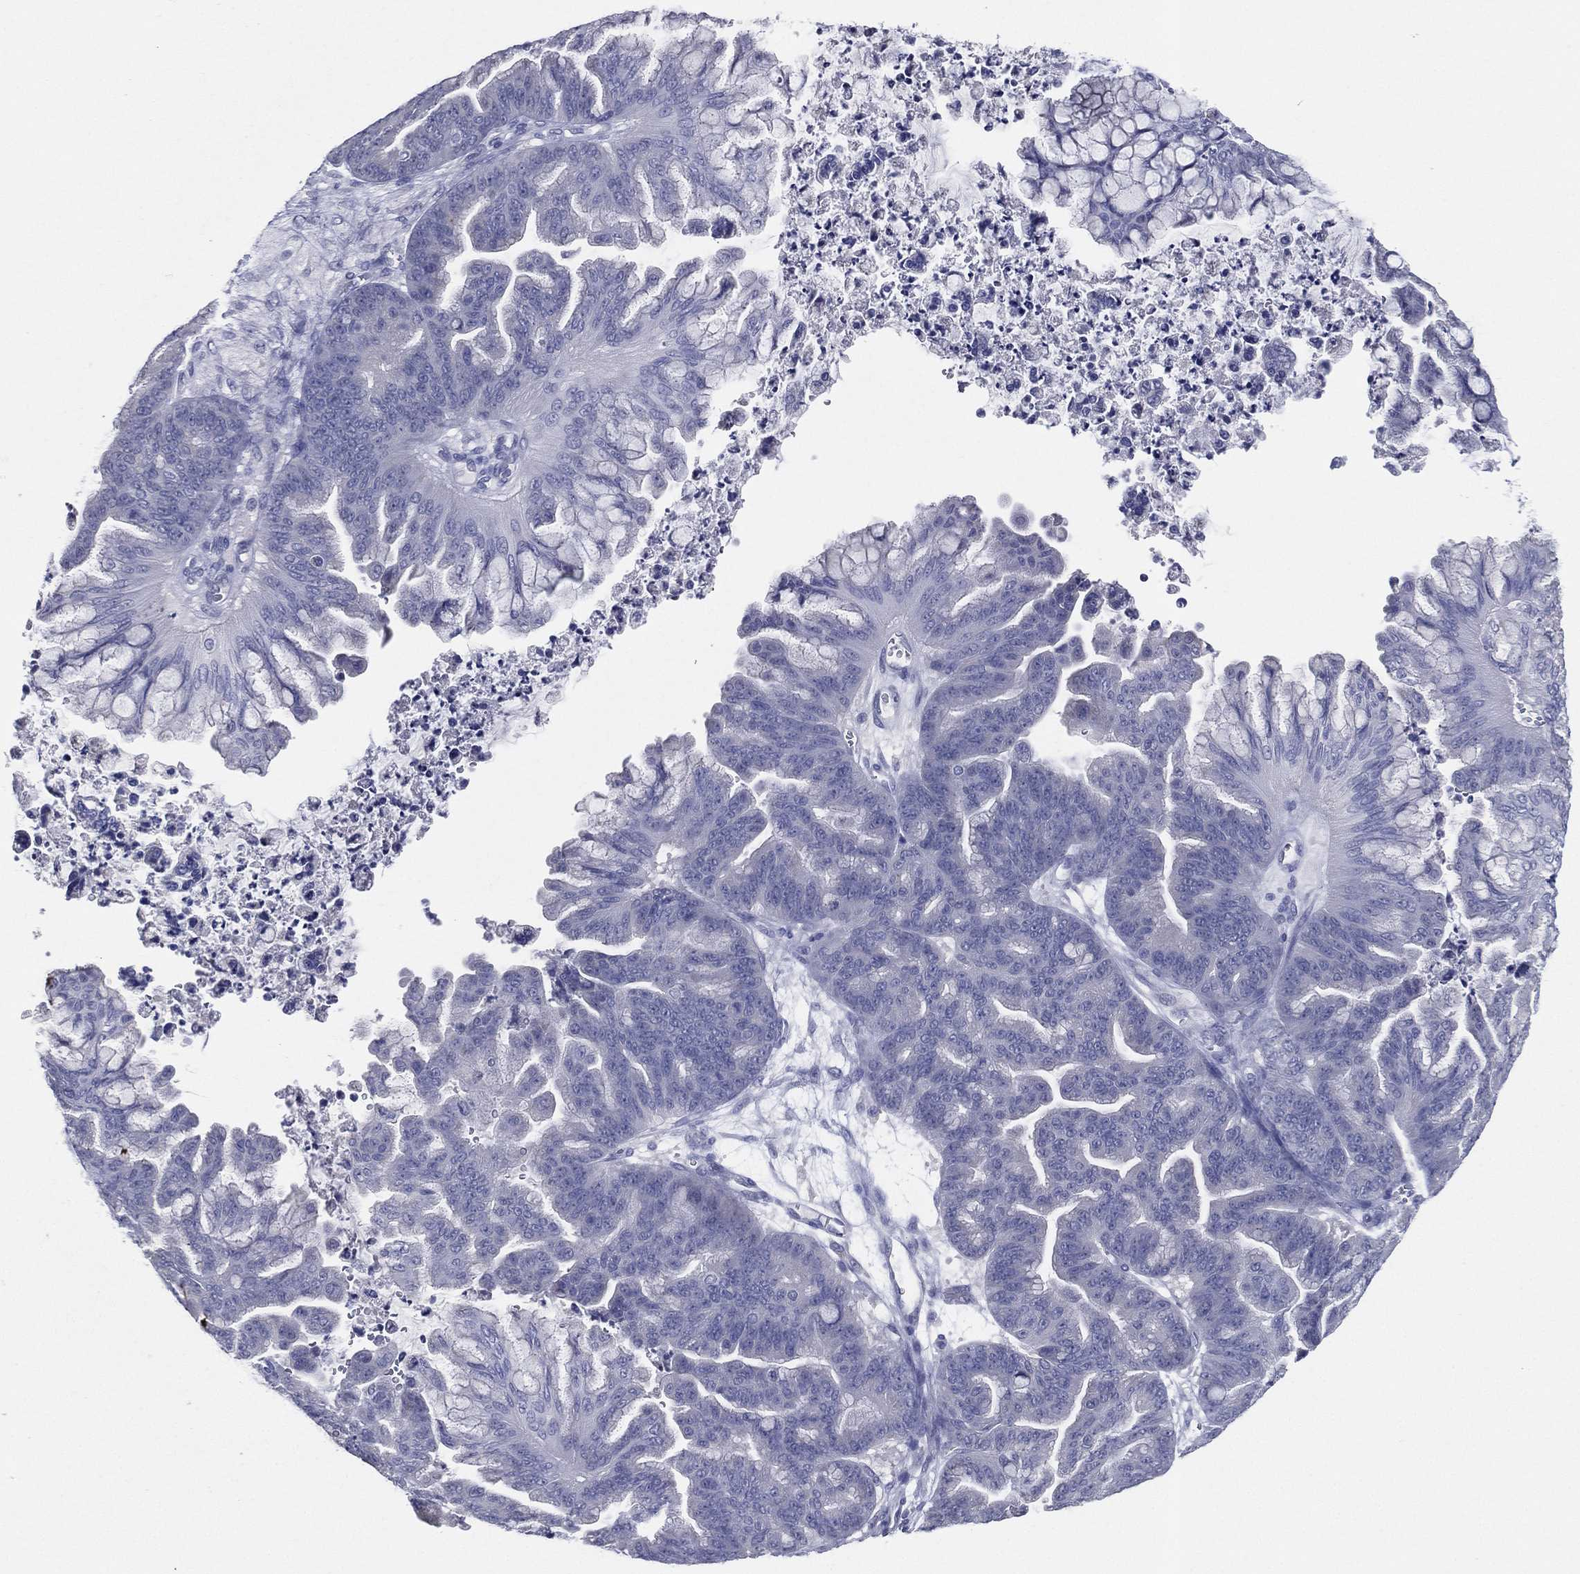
{"staining": {"intensity": "negative", "quantity": "none", "location": "none"}, "tissue": "ovarian cancer", "cell_type": "Tumor cells", "image_type": "cancer", "snomed": [{"axis": "morphology", "description": "Cystadenocarcinoma, mucinous, NOS"}, {"axis": "topography", "description": "Ovary"}], "caption": "This is an immunohistochemistry image of ovarian cancer (mucinous cystadenocarcinoma). There is no staining in tumor cells.", "gene": "SLC13A4", "patient": {"sex": "female", "age": 67}}